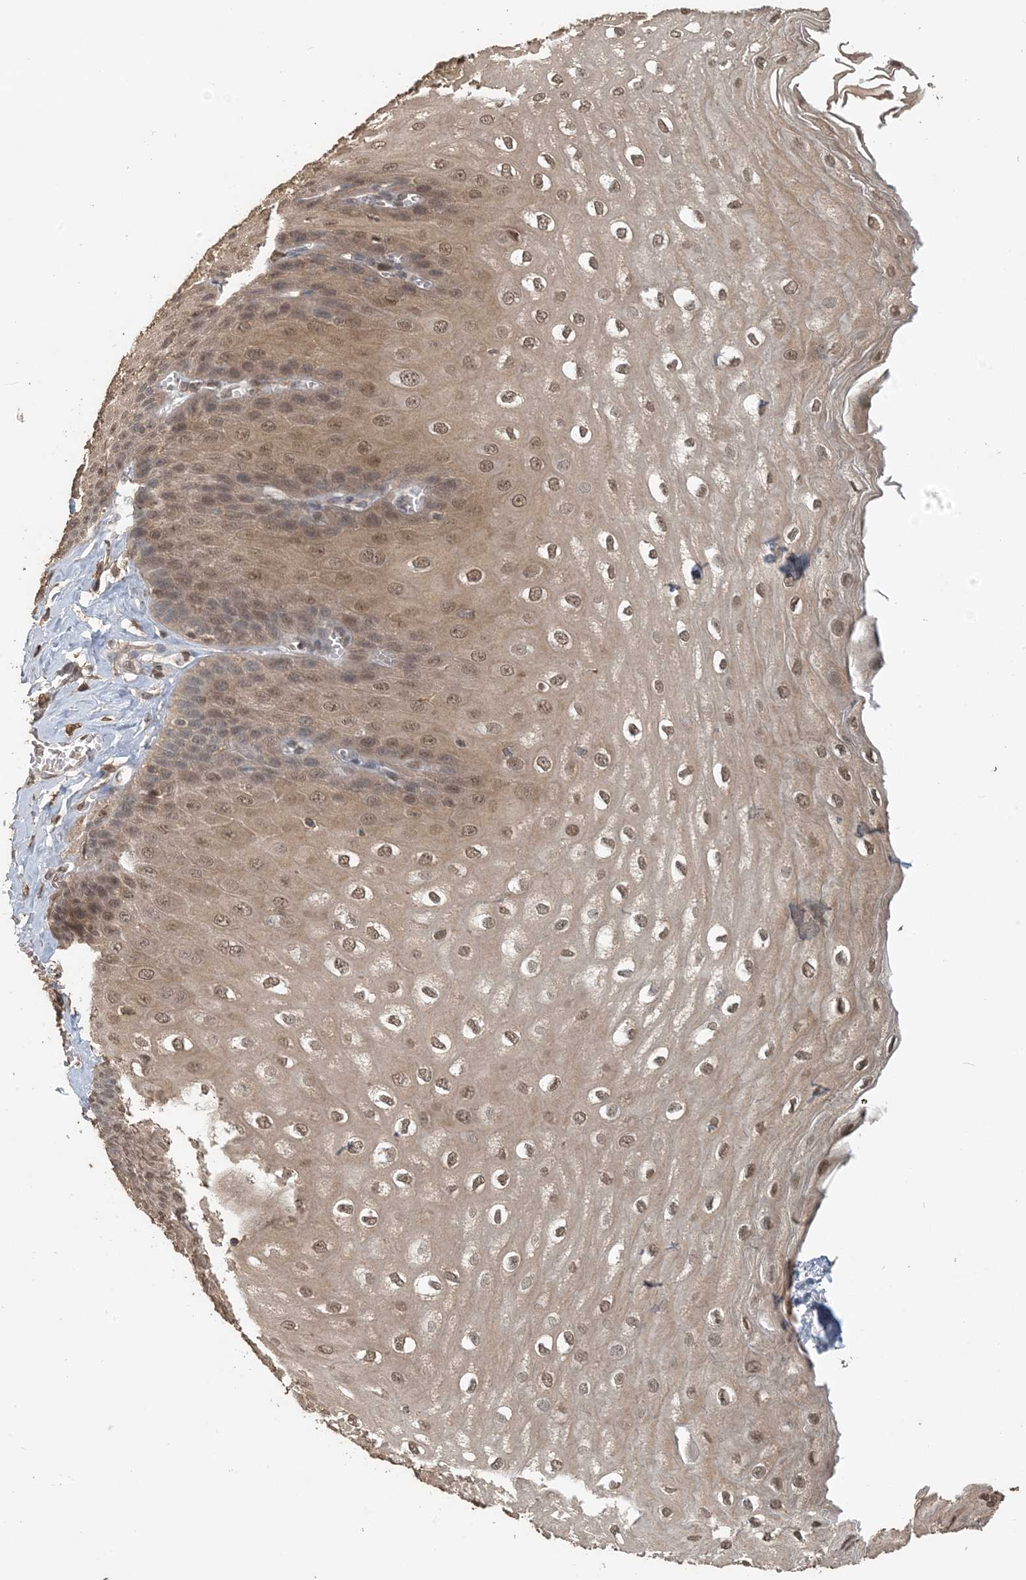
{"staining": {"intensity": "moderate", "quantity": ">75%", "location": "cytoplasmic/membranous,nuclear"}, "tissue": "esophagus", "cell_type": "Squamous epithelial cells", "image_type": "normal", "snomed": [{"axis": "morphology", "description": "Normal tissue, NOS"}, {"axis": "topography", "description": "Esophagus"}], "caption": "Immunohistochemistry image of normal esophagus: human esophagus stained using immunohistochemistry reveals medium levels of moderate protein expression localized specifically in the cytoplasmic/membranous,nuclear of squamous epithelial cells, appearing as a cytoplasmic/membranous,nuclear brown color.", "gene": "ZC3H12A", "patient": {"sex": "male", "age": 60}}